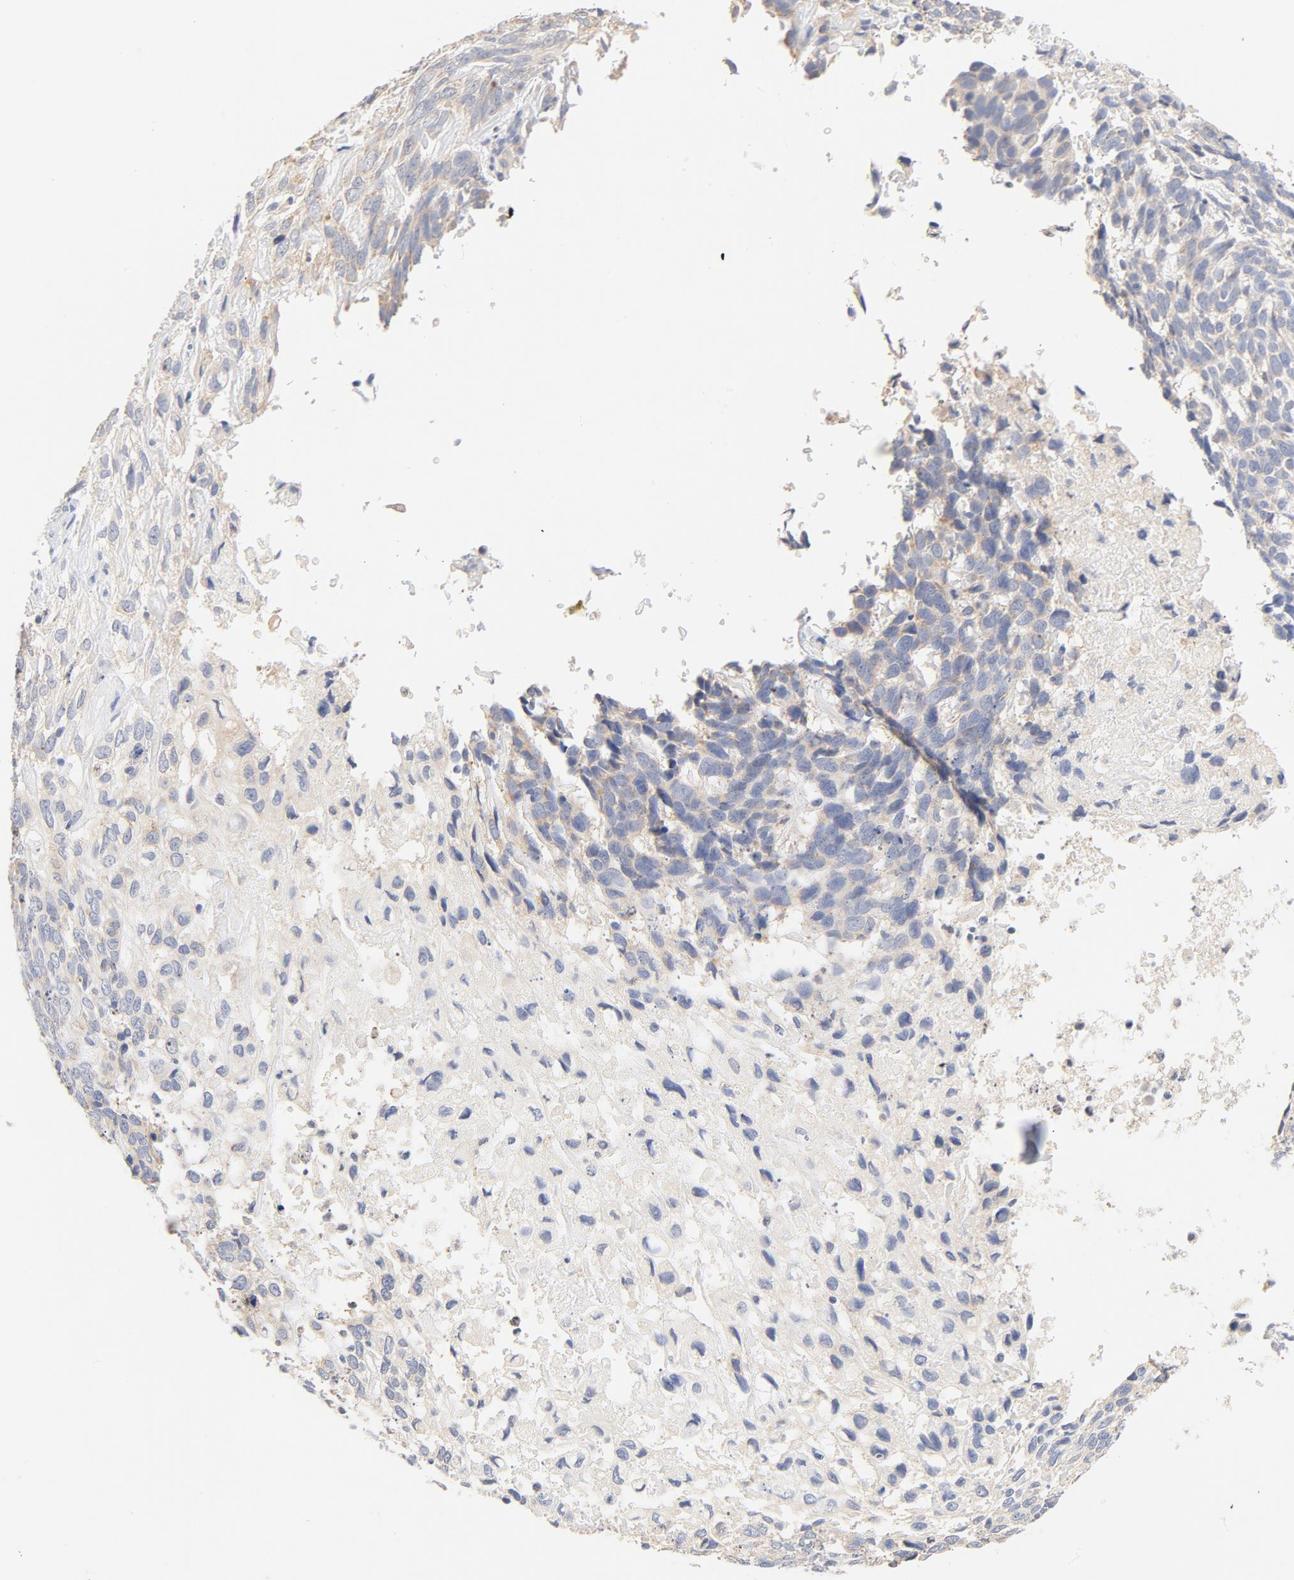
{"staining": {"intensity": "weak", "quantity": "<25%", "location": "cytoplasmic/membranous"}, "tissue": "skin cancer", "cell_type": "Tumor cells", "image_type": "cancer", "snomed": [{"axis": "morphology", "description": "Basal cell carcinoma"}, {"axis": "topography", "description": "Skin"}], "caption": "Image shows no protein expression in tumor cells of basal cell carcinoma (skin) tissue. Brightfield microscopy of immunohistochemistry (IHC) stained with DAB (3,3'-diaminobenzidine) (brown) and hematoxylin (blue), captured at high magnification.", "gene": "TLR4", "patient": {"sex": "male", "age": 72}}